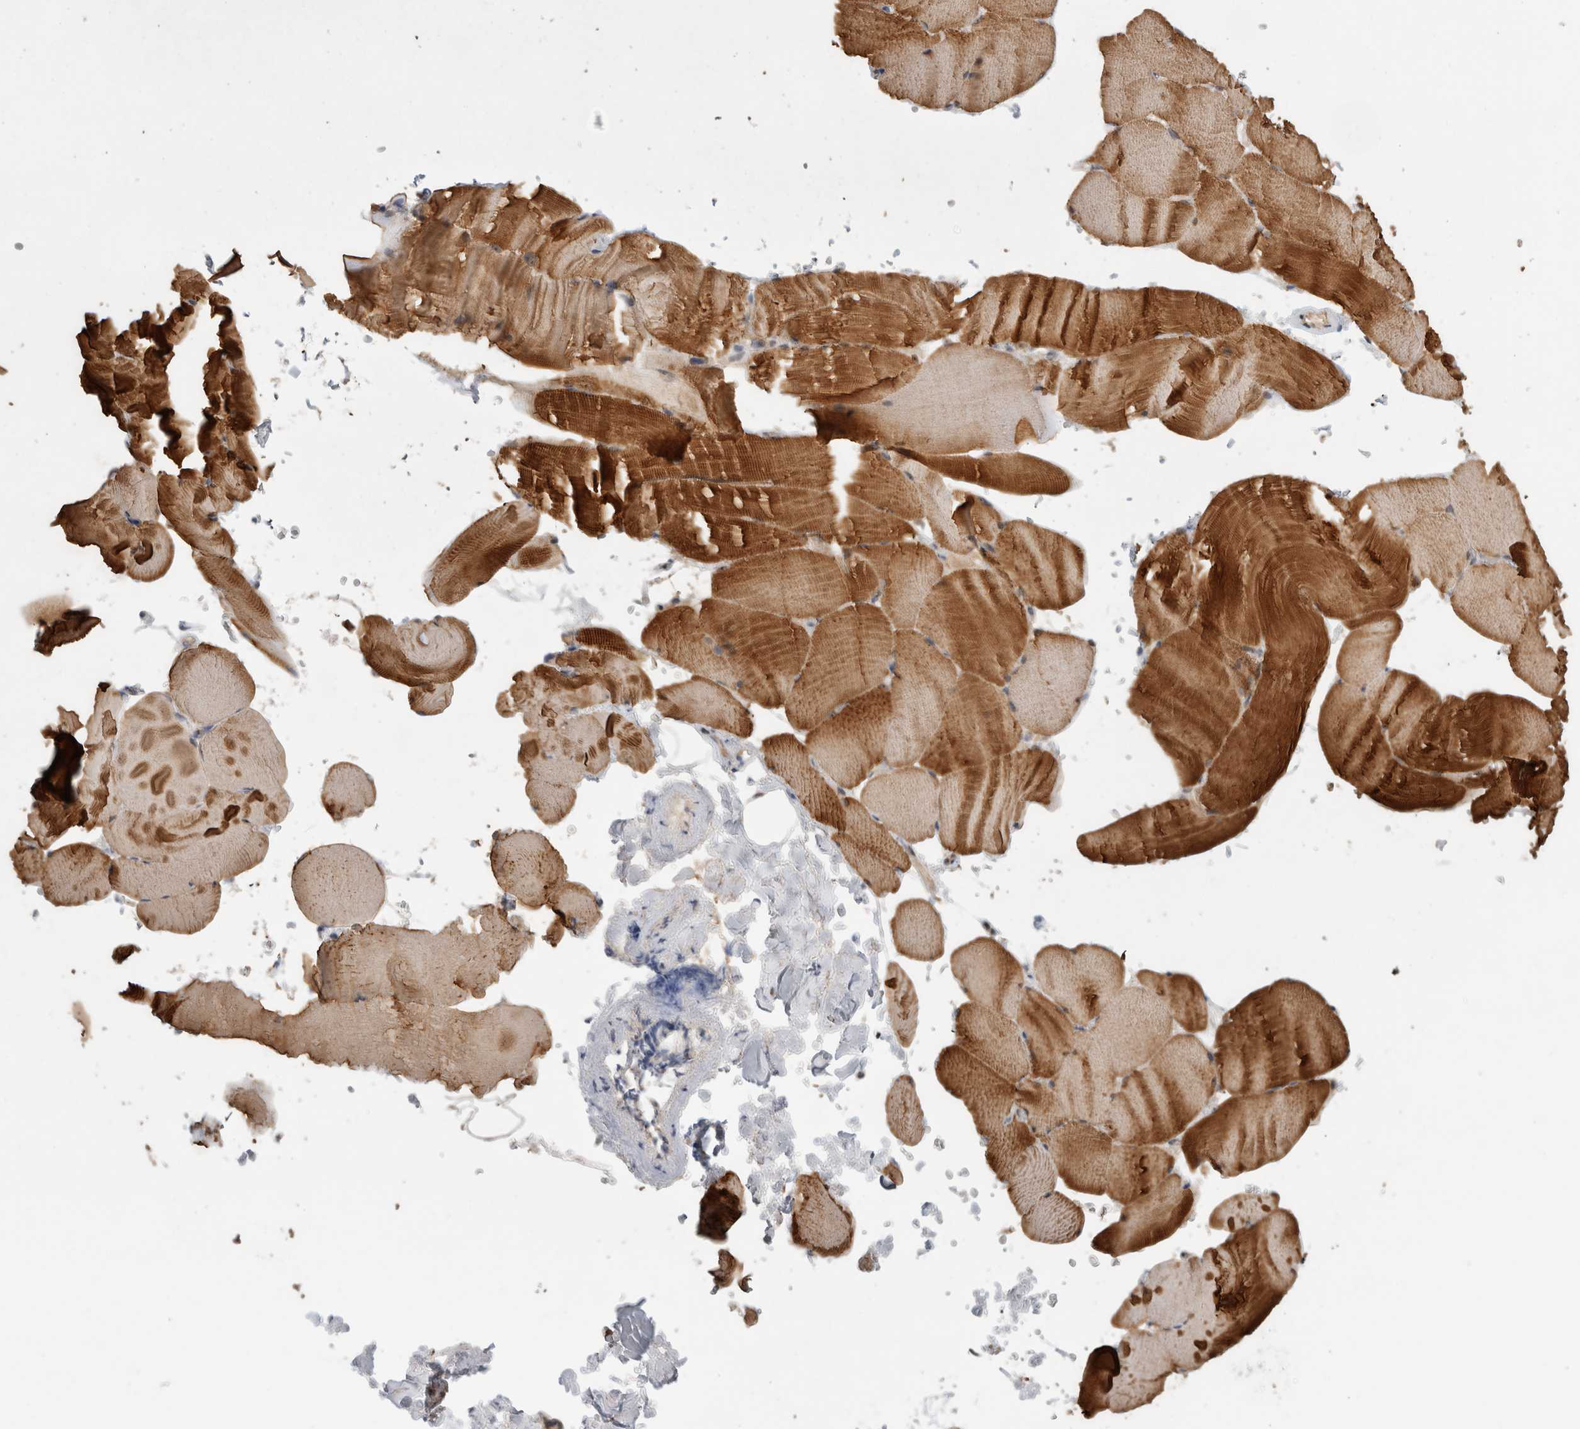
{"staining": {"intensity": "moderate", "quantity": ">75%", "location": "cytoplasmic/membranous"}, "tissue": "skeletal muscle", "cell_type": "Myocytes", "image_type": "normal", "snomed": [{"axis": "morphology", "description": "Normal tissue, NOS"}, {"axis": "topography", "description": "Skeletal muscle"}, {"axis": "topography", "description": "Parathyroid gland"}], "caption": "Immunohistochemistry (IHC) (DAB (3,3'-diaminobenzidine)) staining of unremarkable skeletal muscle displays moderate cytoplasmic/membranous protein expression in about >75% of myocytes. The staining is performed using DAB brown chromogen to label protein expression. The nuclei are counter-stained blue using hematoxylin.", "gene": "MPHOSPH6", "patient": {"sex": "female", "age": 37}}